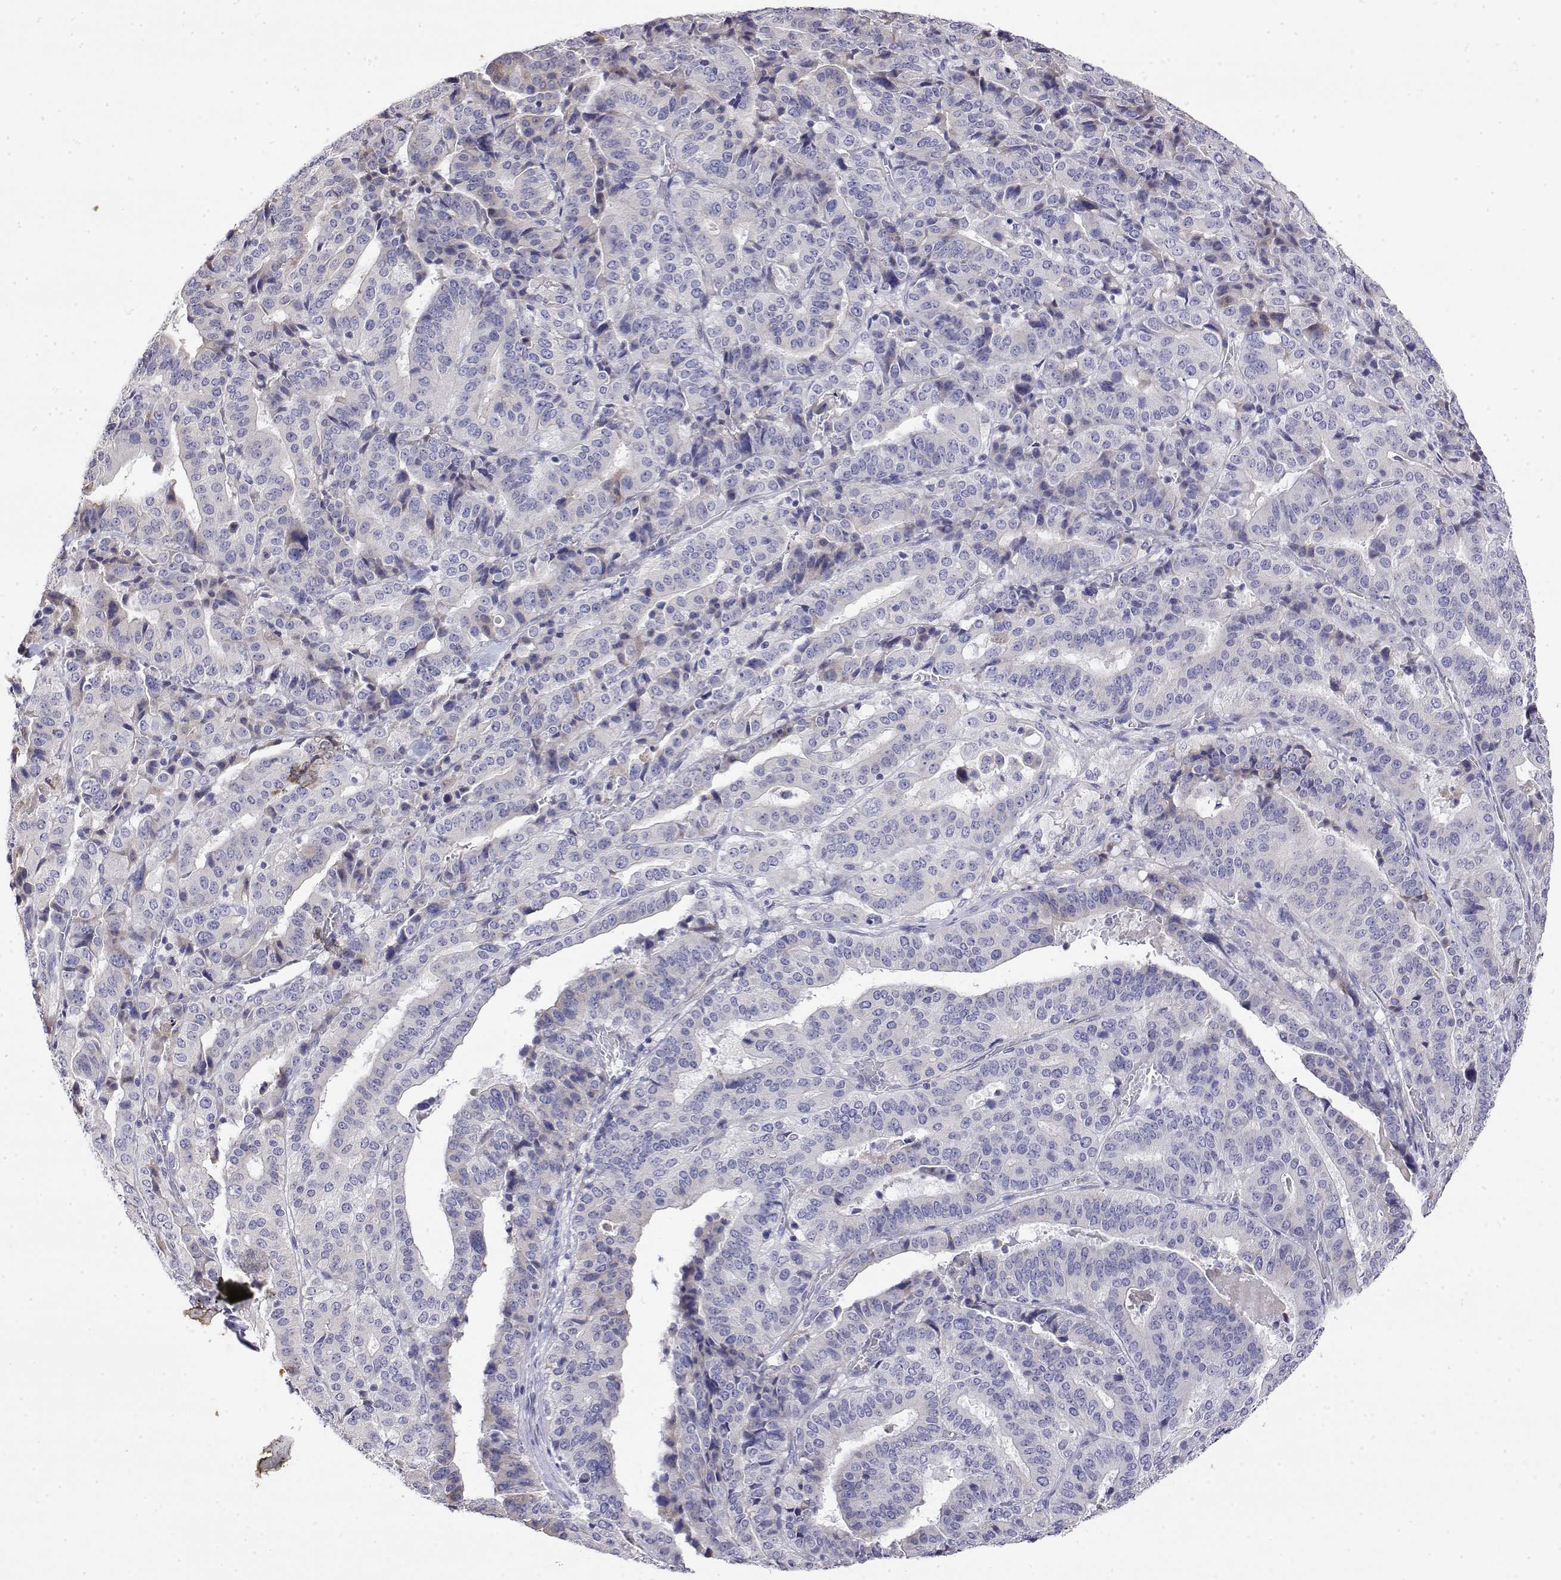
{"staining": {"intensity": "negative", "quantity": "none", "location": "none"}, "tissue": "stomach cancer", "cell_type": "Tumor cells", "image_type": "cancer", "snomed": [{"axis": "morphology", "description": "Adenocarcinoma, NOS"}, {"axis": "topography", "description": "Stomach"}], "caption": "Image shows no protein positivity in tumor cells of adenocarcinoma (stomach) tissue. The staining was performed using DAB (3,3'-diaminobenzidine) to visualize the protein expression in brown, while the nuclei were stained in blue with hematoxylin (Magnification: 20x).", "gene": "LY6D", "patient": {"sex": "male", "age": 48}}